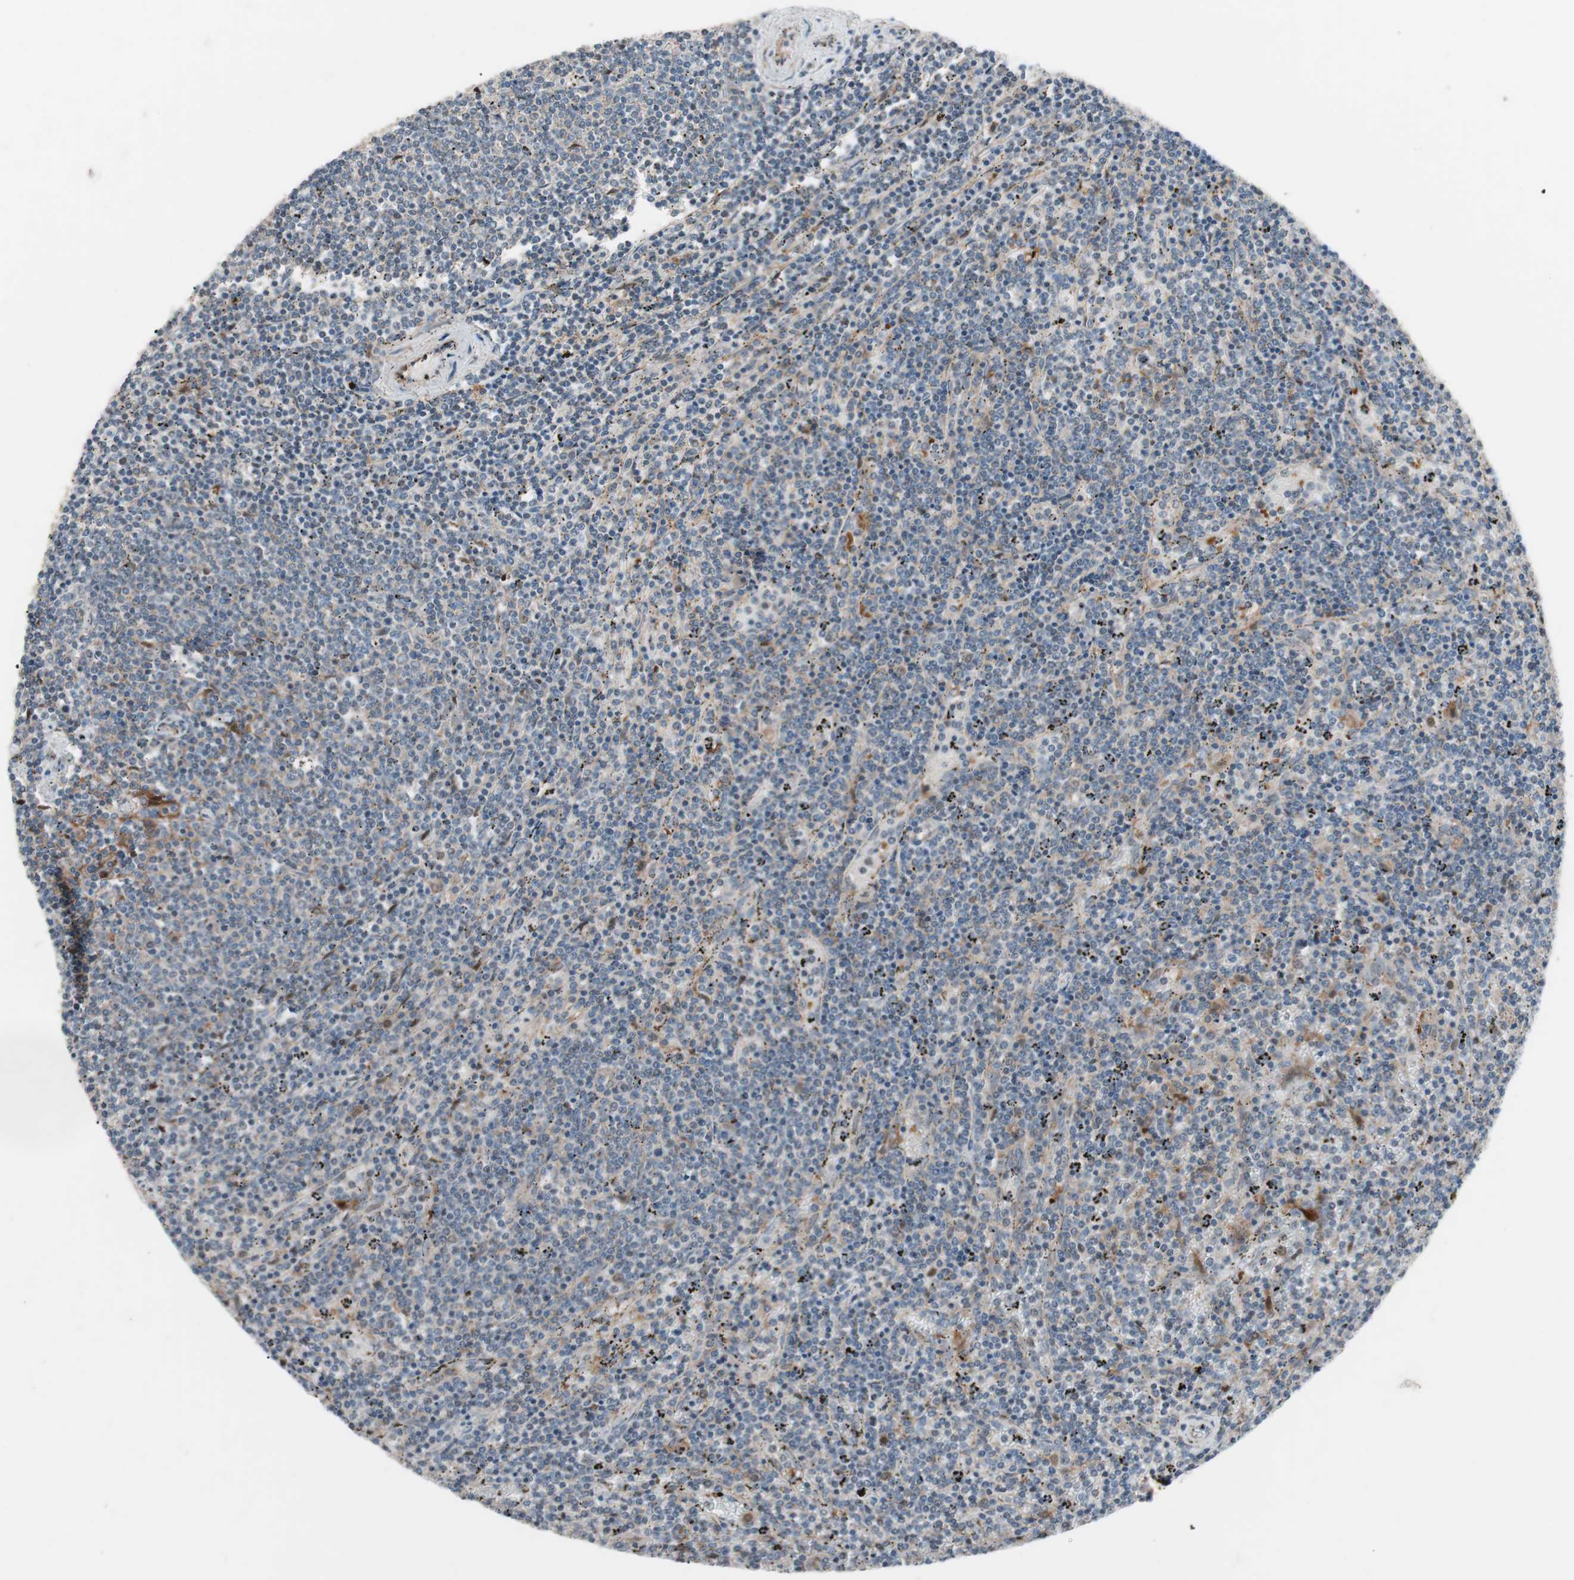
{"staining": {"intensity": "weak", "quantity": "25%-75%", "location": "cytoplasmic/membranous"}, "tissue": "lymphoma", "cell_type": "Tumor cells", "image_type": "cancer", "snomed": [{"axis": "morphology", "description": "Malignant lymphoma, non-Hodgkin's type, Low grade"}, {"axis": "topography", "description": "Spleen"}], "caption": "Human lymphoma stained with a protein marker reveals weak staining in tumor cells.", "gene": "FAAH", "patient": {"sex": "female", "age": 50}}